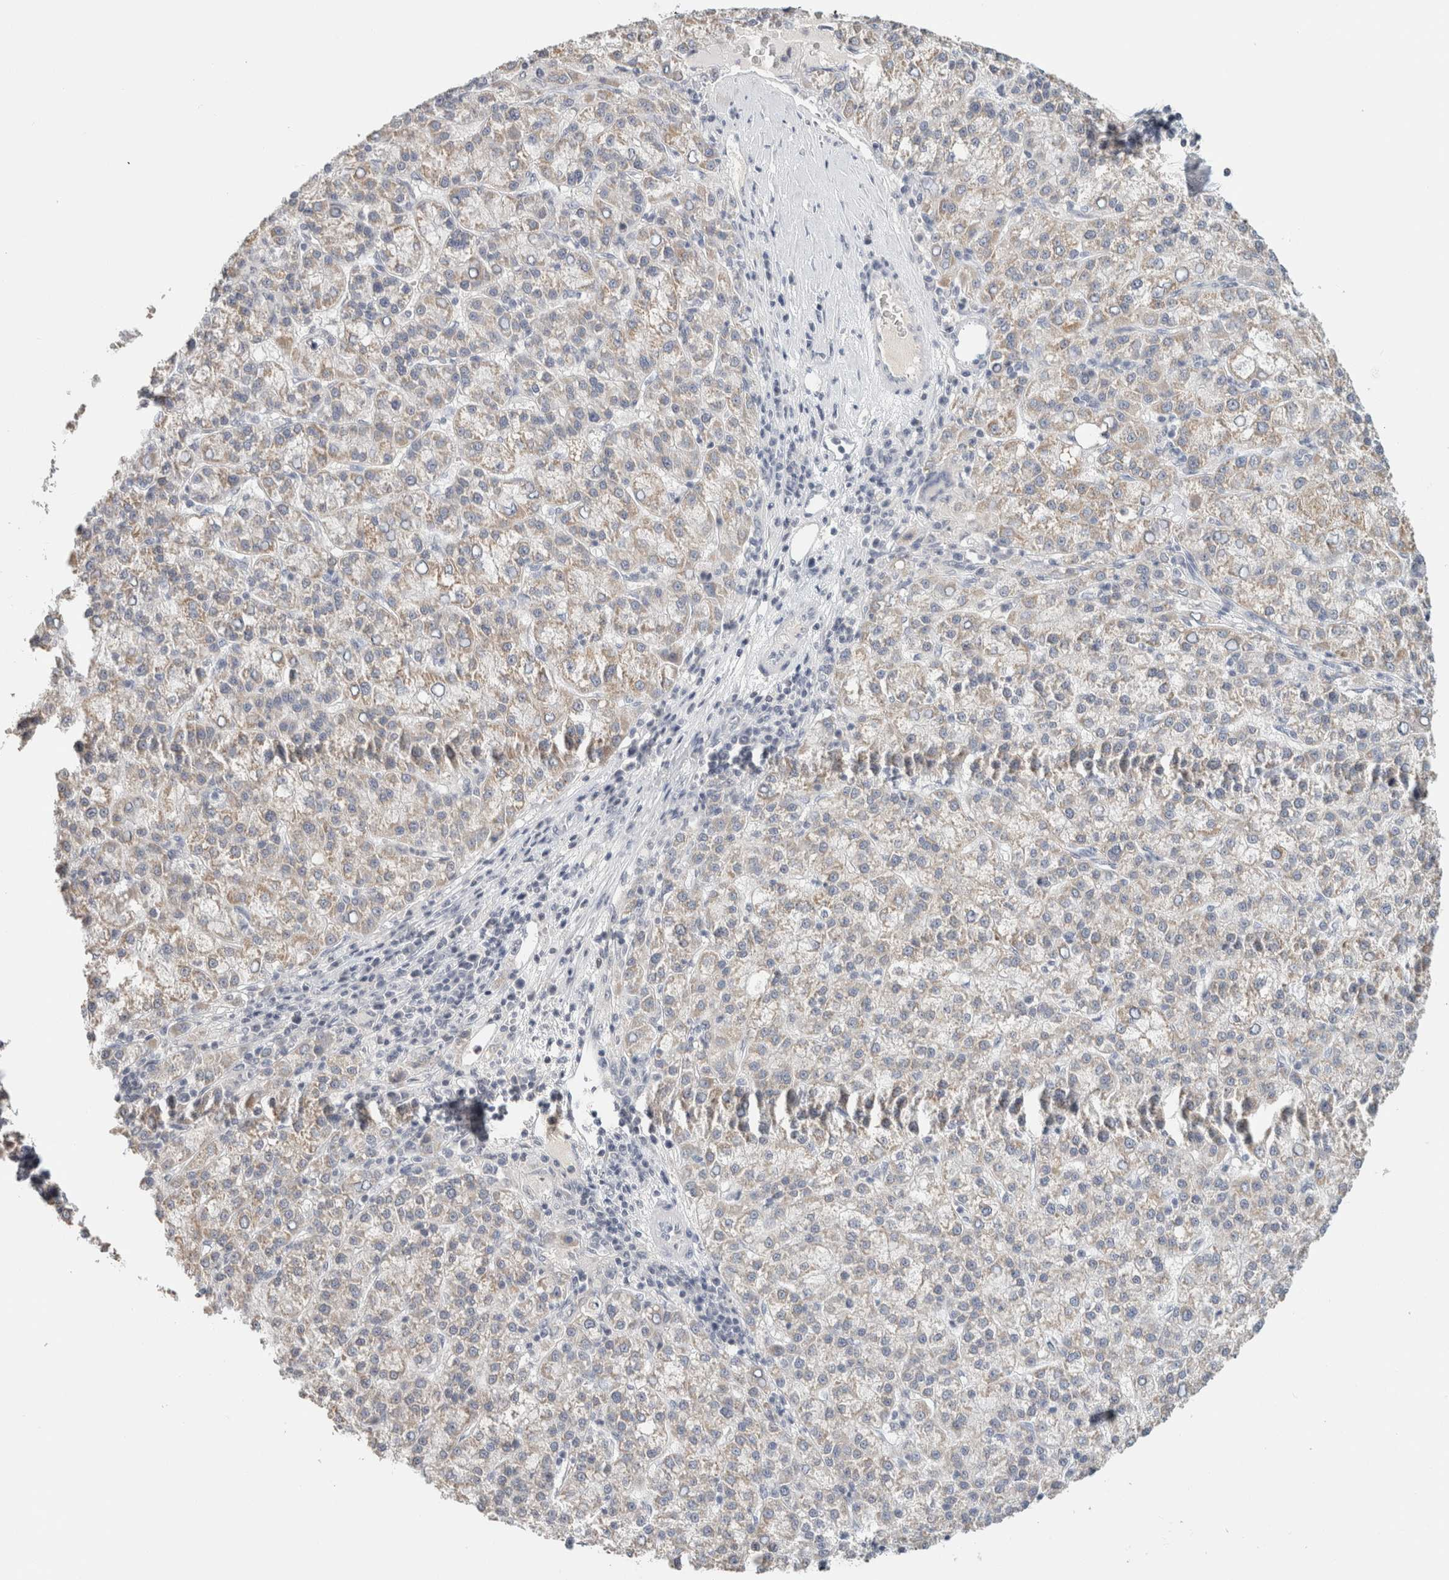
{"staining": {"intensity": "weak", "quantity": ">75%", "location": "cytoplasmic/membranous"}, "tissue": "liver cancer", "cell_type": "Tumor cells", "image_type": "cancer", "snomed": [{"axis": "morphology", "description": "Carcinoma, Hepatocellular, NOS"}, {"axis": "topography", "description": "Liver"}], "caption": "Tumor cells display low levels of weak cytoplasmic/membranous staining in approximately >75% of cells in hepatocellular carcinoma (liver).", "gene": "CRAT", "patient": {"sex": "female", "age": 58}}